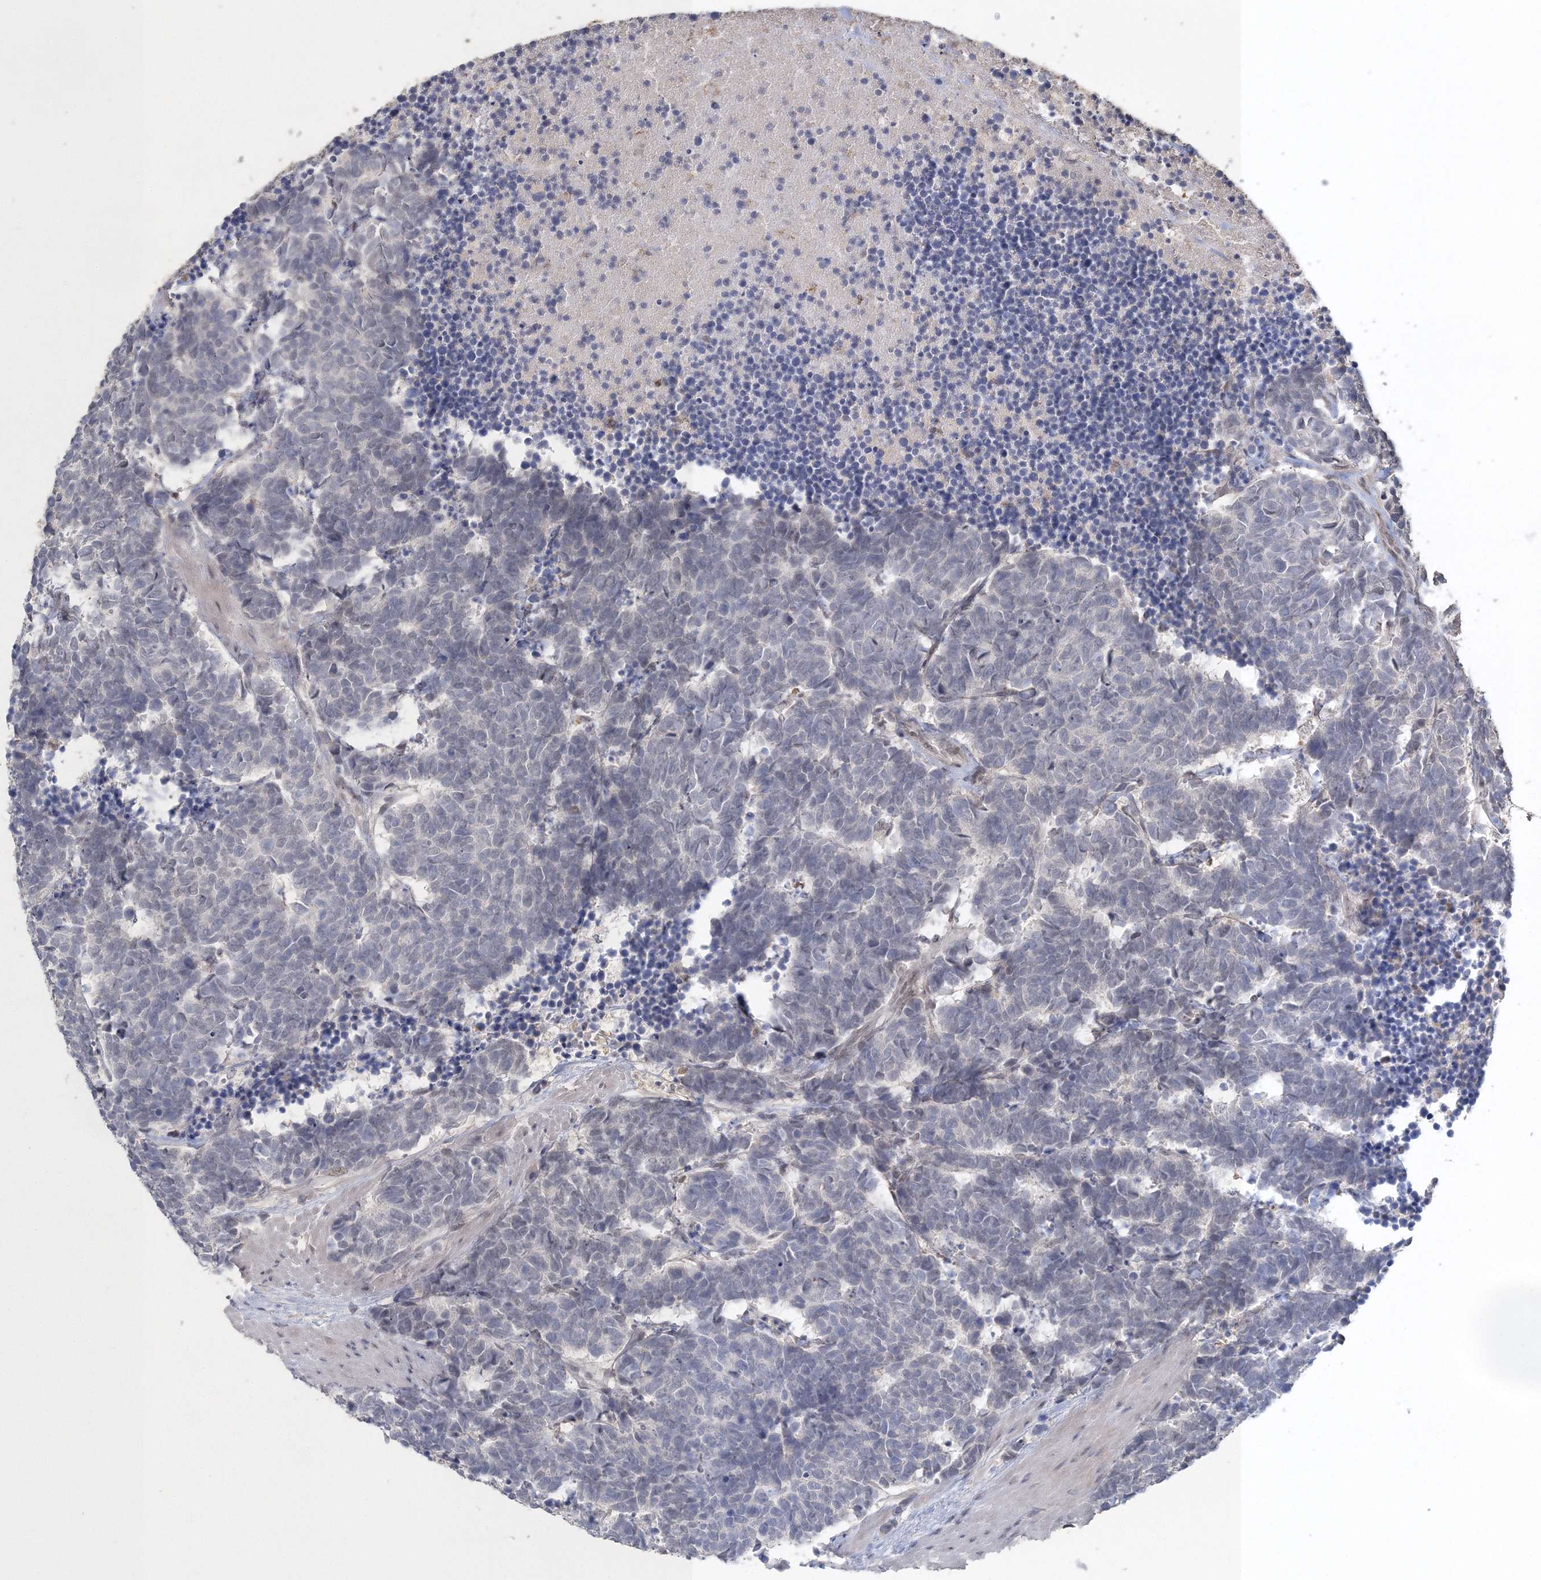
{"staining": {"intensity": "negative", "quantity": "none", "location": "none"}, "tissue": "carcinoid", "cell_type": "Tumor cells", "image_type": "cancer", "snomed": [{"axis": "morphology", "description": "Carcinoma, NOS"}, {"axis": "morphology", "description": "Carcinoid, malignant, NOS"}, {"axis": "topography", "description": "Urinary bladder"}], "caption": "The photomicrograph displays no significant staining in tumor cells of carcinoma. Brightfield microscopy of immunohistochemistry stained with DAB (3,3'-diaminobenzidine) (brown) and hematoxylin (blue), captured at high magnification.", "gene": "UIMC1", "patient": {"sex": "male", "age": 57}}